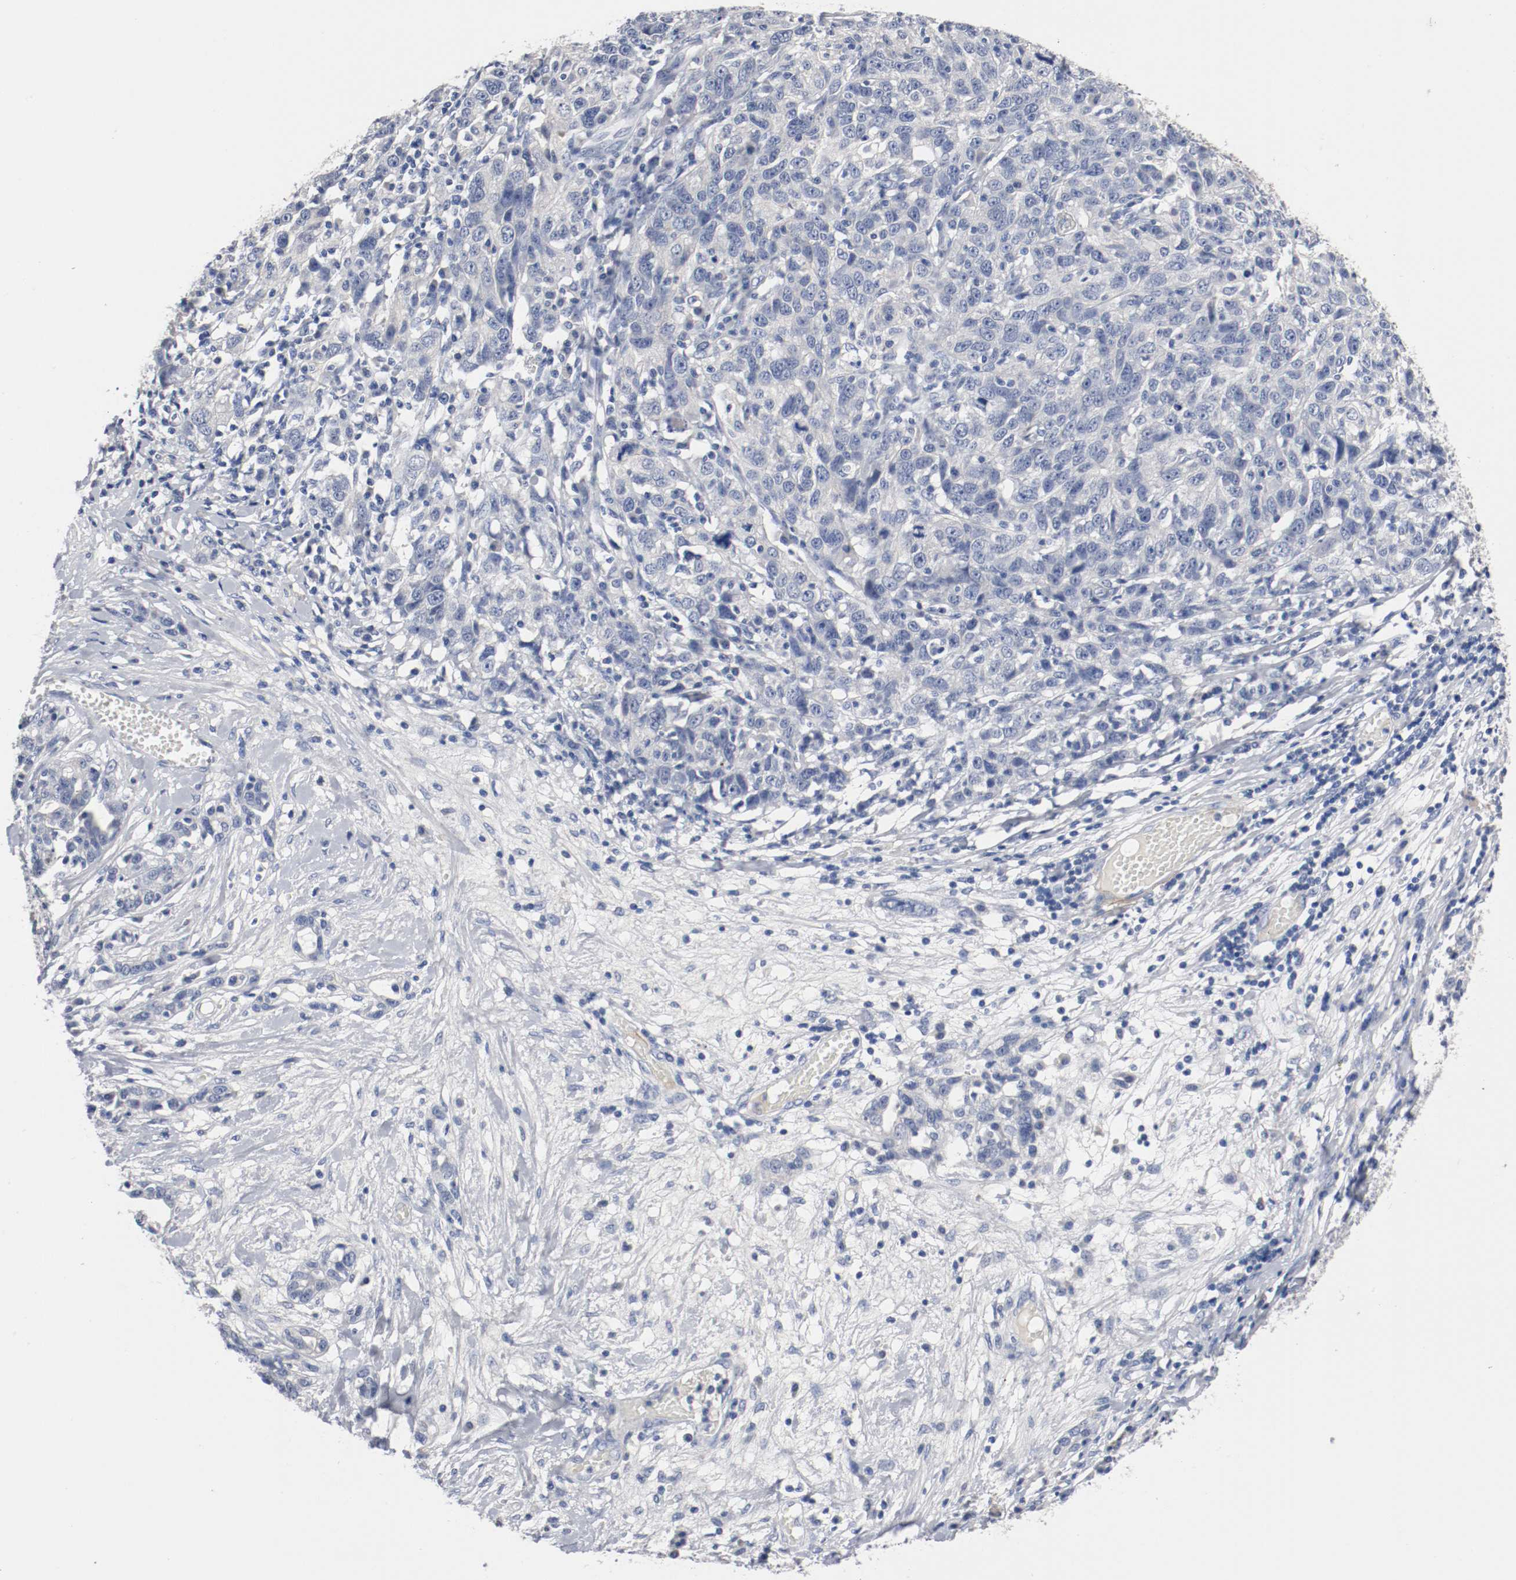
{"staining": {"intensity": "negative", "quantity": "none", "location": "none"}, "tissue": "ovarian cancer", "cell_type": "Tumor cells", "image_type": "cancer", "snomed": [{"axis": "morphology", "description": "Cystadenocarcinoma, serous, NOS"}, {"axis": "topography", "description": "Ovary"}], "caption": "Ovarian serous cystadenocarcinoma was stained to show a protein in brown. There is no significant staining in tumor cells.", "gene": "TNC", "patient": {"sex": "female", "age": 71}}